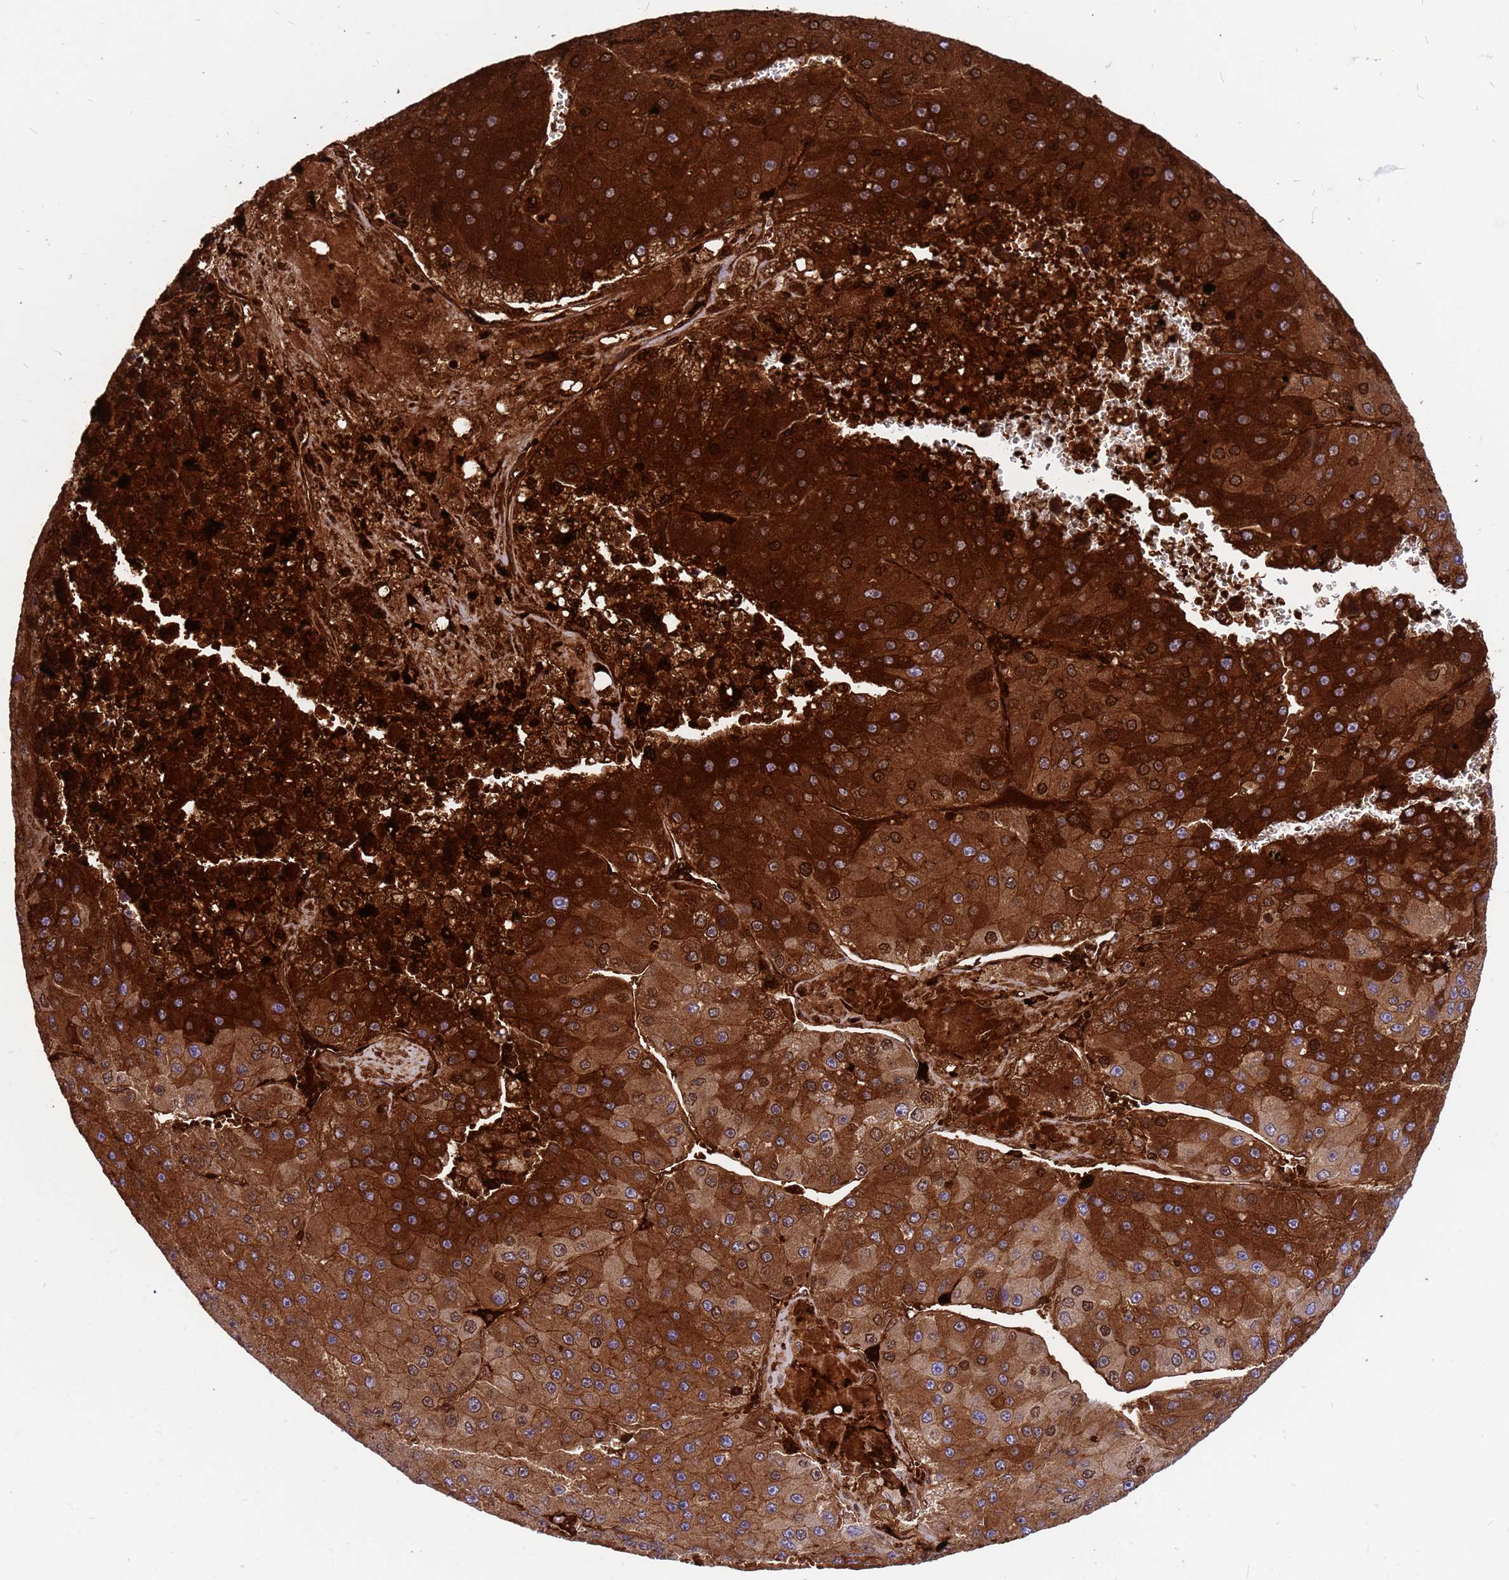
{"staining": {"intensity": "strong", "quantity": ">75%", "location": "cytoplasmic/membranous,nuclear"}, "tissue": "liver cancer", "cell_type": "Tumor cells", "image_type": "cancer", "snomed": [{"axis": "morphology", "description": "Carcinoma, Hepatocellular, NOS"}, {"axis": "topography", "description": "Liver"}], "caption": "Liver hepatocellular carcinoma stained for a protein exhibits strong cytoplasmic/membranous and nuclear positivity in tumor cells. Ihc stains the protein of interest in brown and the nuclei are stained blue.", "gene": "ORM1", "patient": {"sex": "female", "age": 73}}